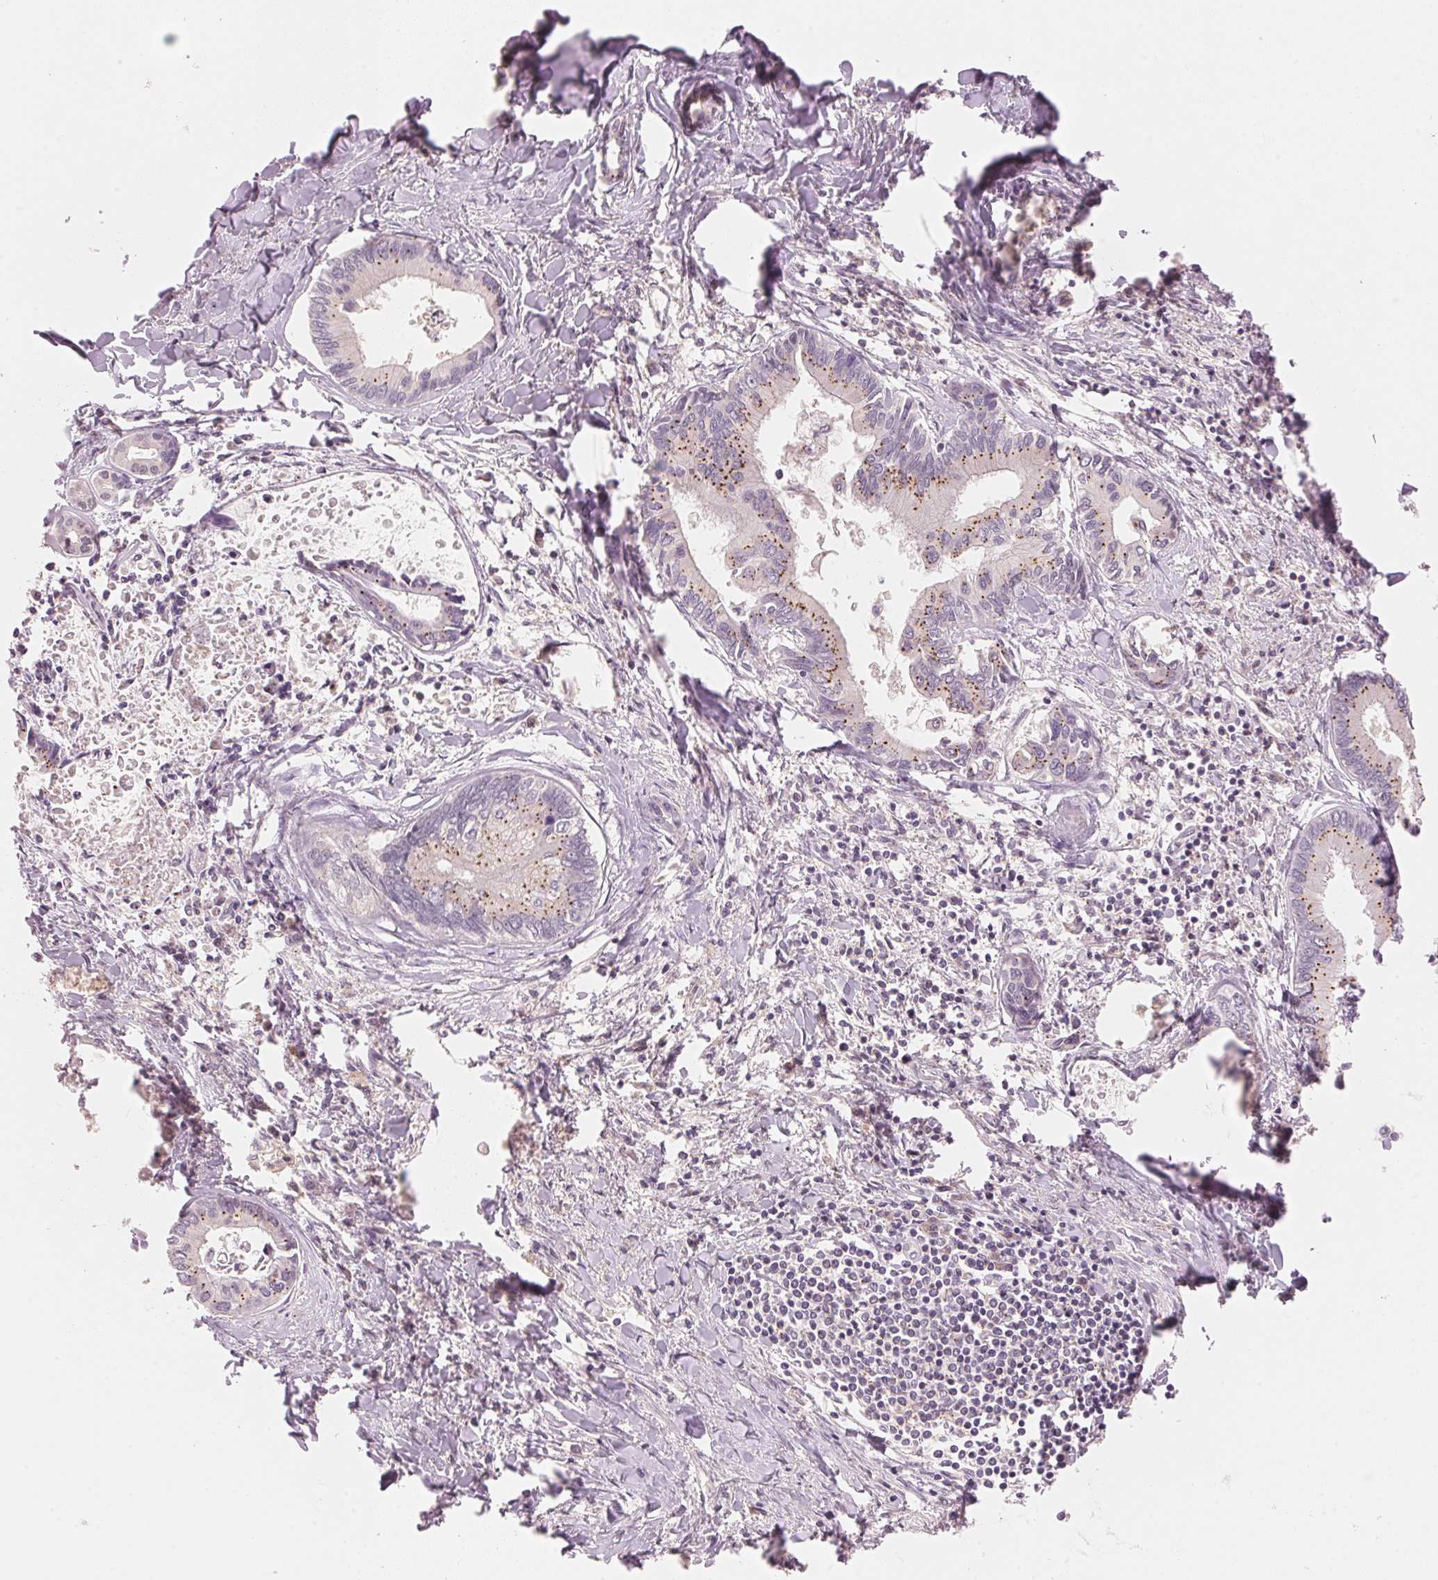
{"staining": {"intensity": "moderate", "quantity": "25%-75%", "location": "cytoplasmic/membranous"}, "tissue": "liver cancer", "cell_type": "Tumor cells", "image_type": "cancer", "snomed": [{"axis": "morphology", "description": "Cholangiocarcinoma"}, {"axis": "topography", "description": "Liver"}], "caption": "This is a histology image of immunohistochemistry (IHC) staining of liver cholangiocarcinoma, which shows moderate expression in the cytoplasmic/membranous of tumor cells.", "gene": "HOXB13", "patient": {"sex": "male", "age": 66}}